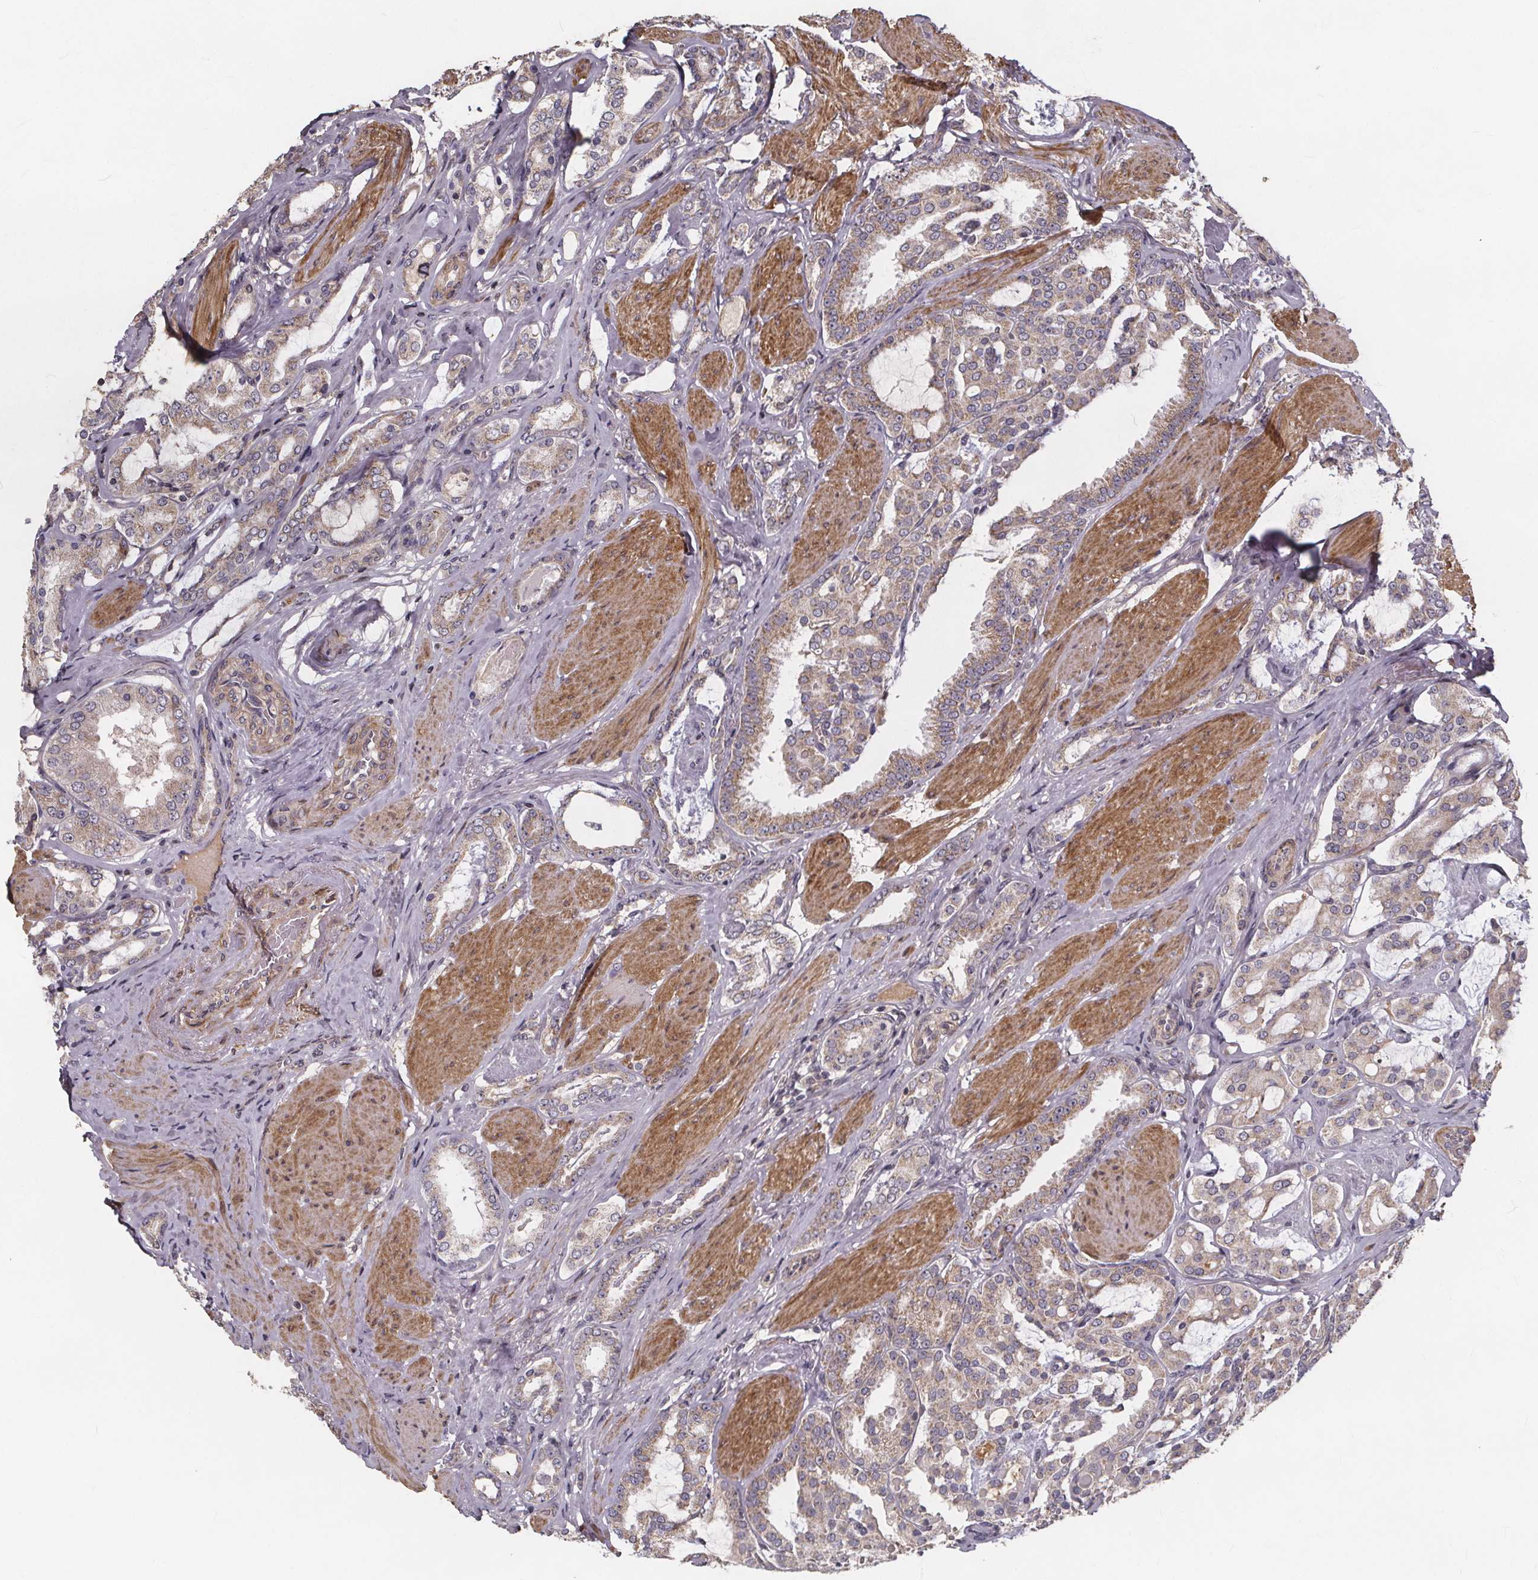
{"staining": {"intensity": "moderate", "quantity": "25%-75%", "location": "cytoplasmic/membranous"}, "tissue": "prostate cancer", "cell_type": "Tumor cells", "image_type": "cancer", "snomed": [{"axis": "morphology", "description": "Adenocarcinoma, High grade"}, {"axis": "topography", "description": "Prostate"}], "caption": "Immunohistochemistry photomicrograph of neoplastic tissue: prostate cancer stained using immunohistochemistry (IHC) demonstrates medium levels of moderate protein expression localized specifically in the cytoplasmic/membranous of tumor cells, appearing as a cytoplasmic/membranous brown color.", "gene": "YME1L1", "patient": {"sex": "male", "age": 63}}